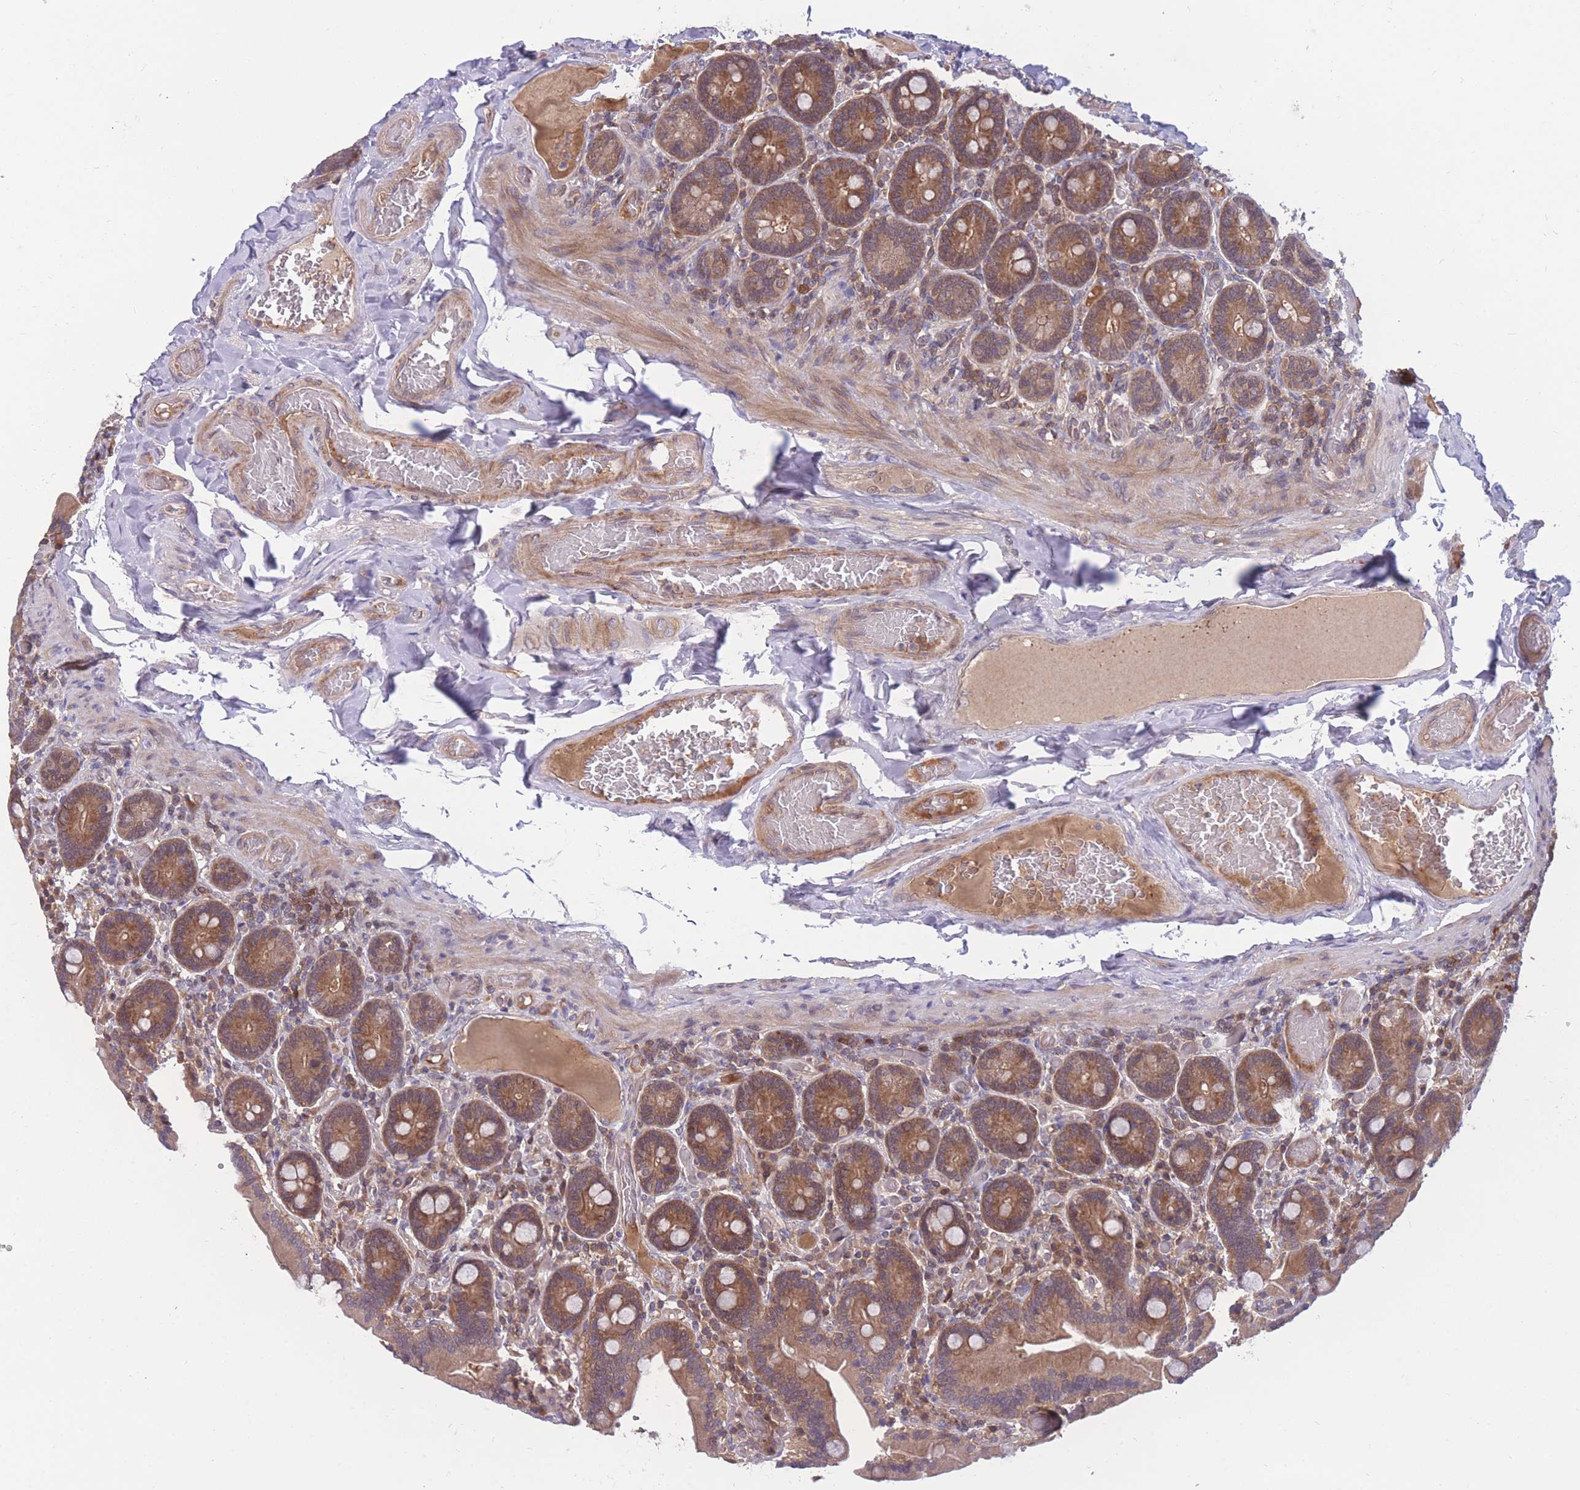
{"staining": {"intensity": "moderate", "quantity": ">75%", "location": "cytoplasmic/membranous"}, "tissue": "duodenum", "cell_type": "Glandular cells", "image_type": "normal", "snomed": [{"axis": "morphology", "description": "Normal tissue, NOS"}, {"axis": "topography", "description": "Duodenum"}], "caption": "Brown immunohistochemical staining in benign duodenum displays moderate cytoplasmic/membranous staining in about >75% of glandular cells. The staining was performed using DAB to visualize the protein expression in brown, while the nuclei were stained in blue with hematoxylin (Magnification: 20x).", "gene": "UBE2NL", "patient": {"sex": "female", "age": 62}}